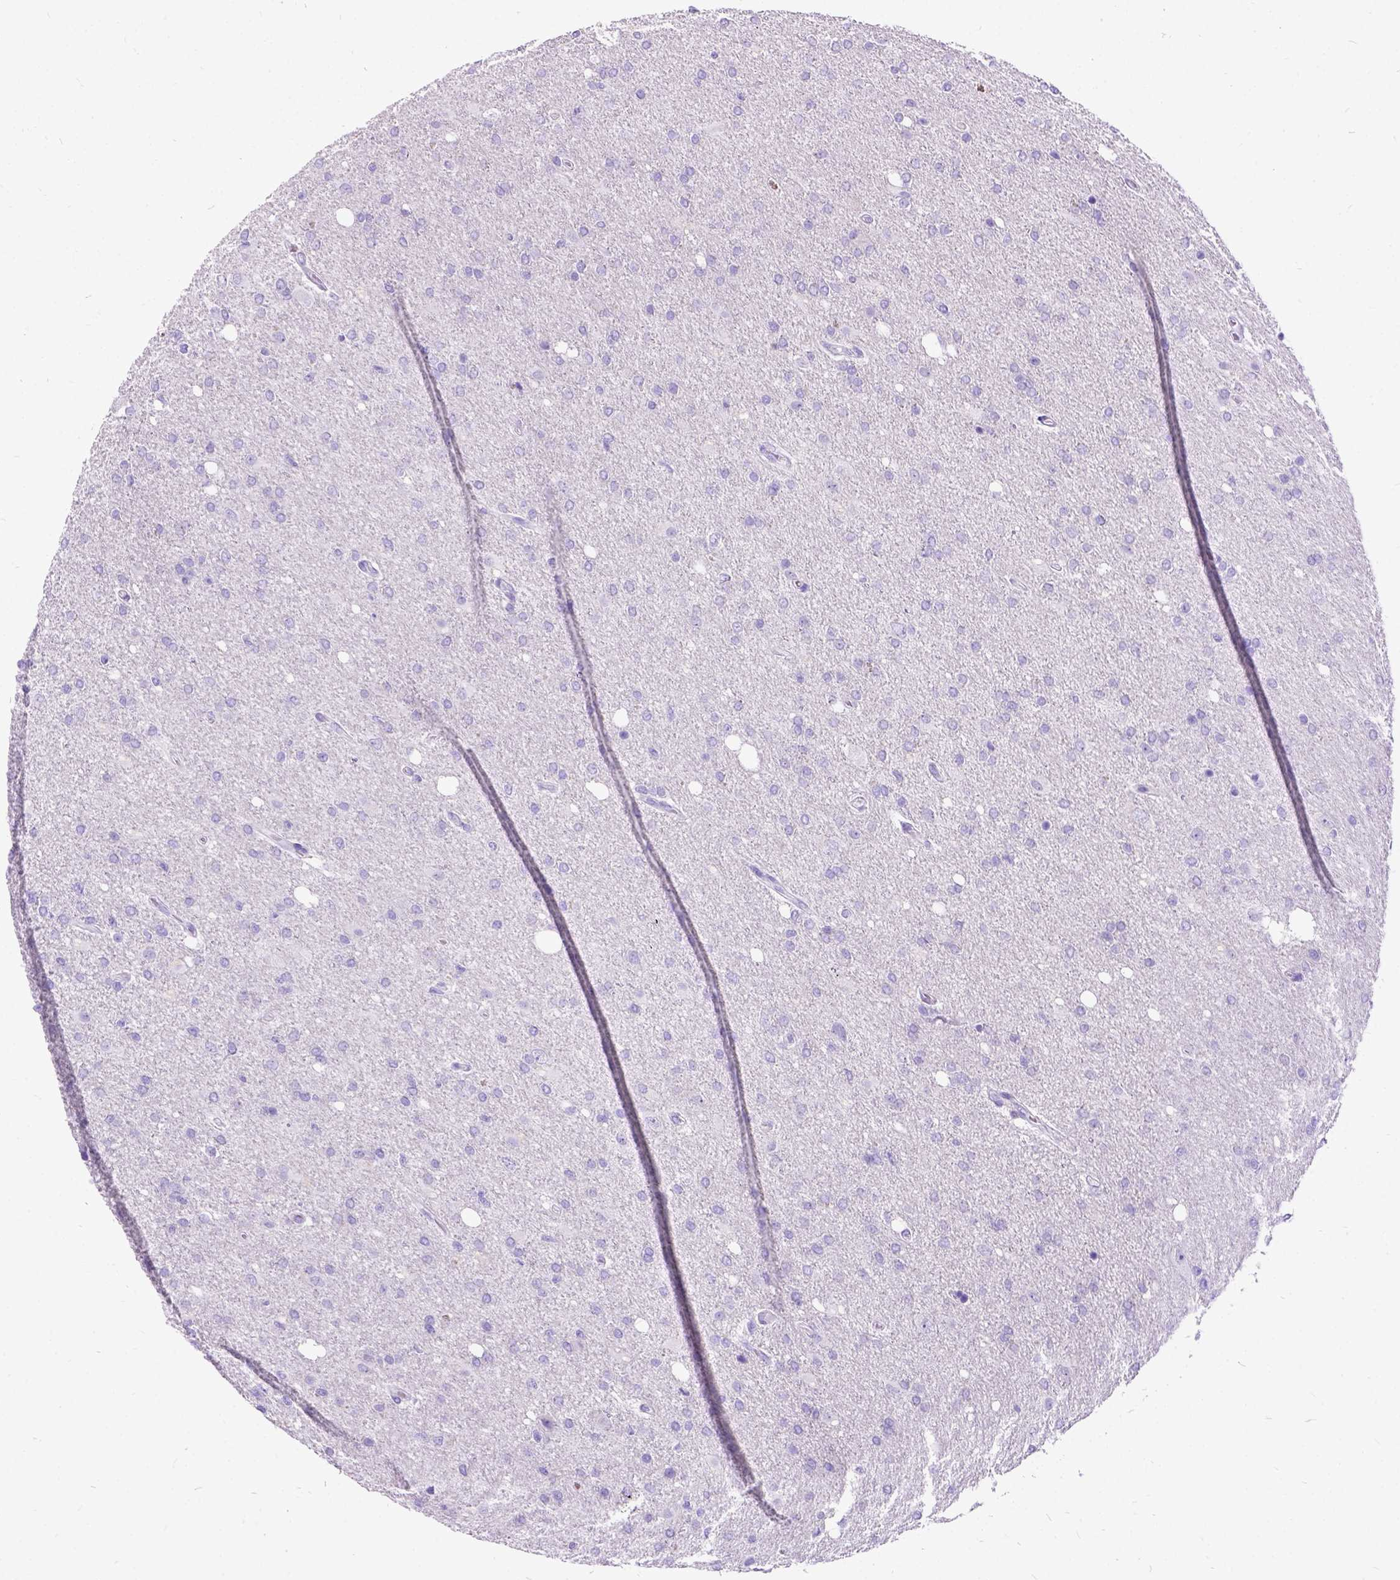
{"staining": {"intensity": "negative", "quantity": "none", "location": "none"}, "tissue": "glioma", "cell_type": "Tumor cells", "image_type": "cancer", "snomed": [{"axis": "morphology", "description": "Glioma, malignant, High grade"}, {"axis": "topography", "description": "Cerebral cortex"}], "caption": "Malignant glioma (high-grade) stained for a protein using IHC reveals no expression tumor cells.", "gene": "PRG2", "patient": {"sex": "male", "age": 70}}